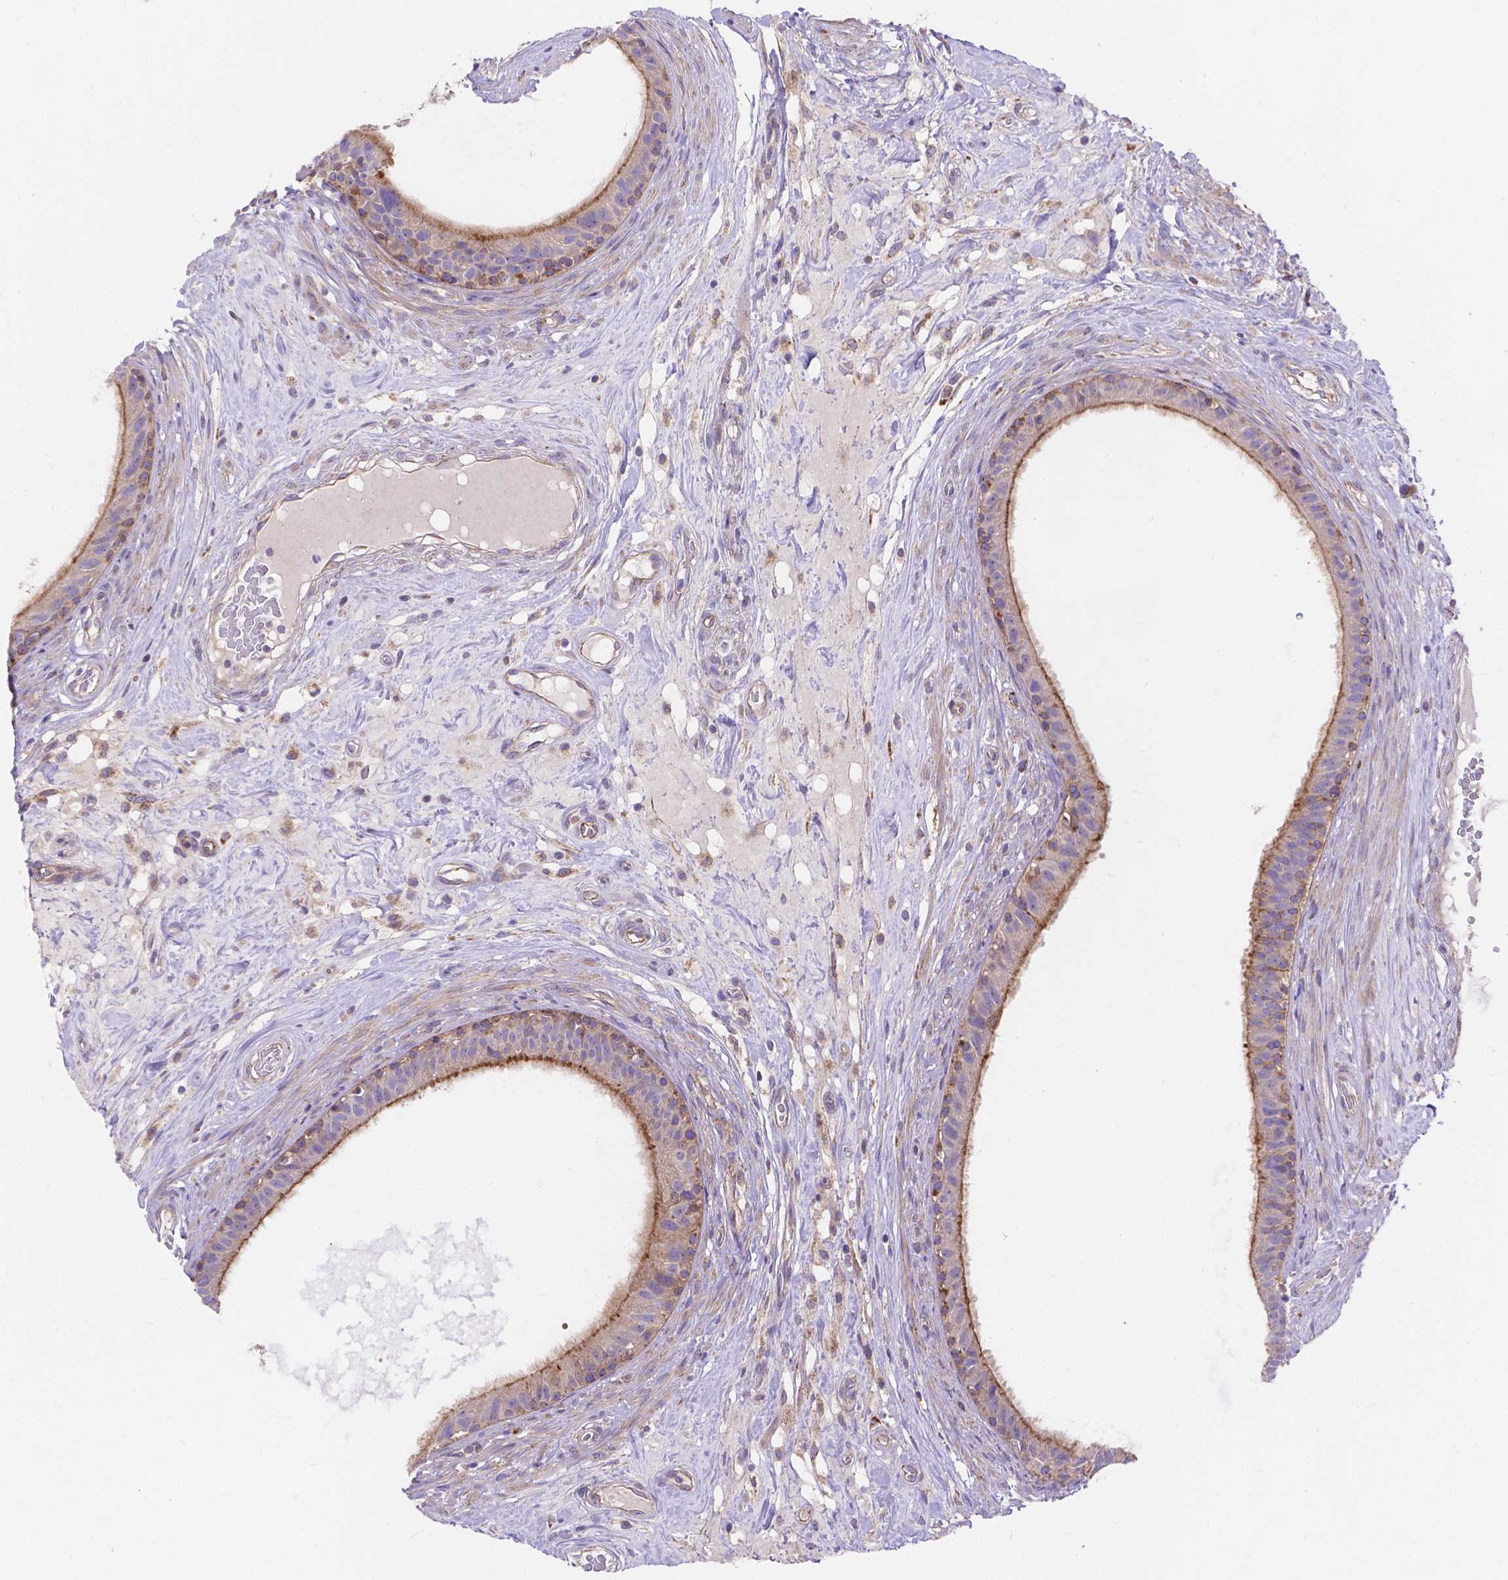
{"staining": {"intensity": "moderate", "quantity": "25%-75%", "location": "cytoplasmic/membranous"}, "tissue": "epididymis", "cell_type": "Glandular cells", "image_type": "normal", "snomed": [{"axis": "morphology", "description": "Normal tissue, NOS"}, {"axis": "topography", "description": "Epididymis"}], "caption": "Protein staining displays moderate cytoplasmic/membranous positivity in about 25%-75% of glandular cells in normal epididymis.", "gene": "AK3", "patient": {"sex": "male", "age": 59}}